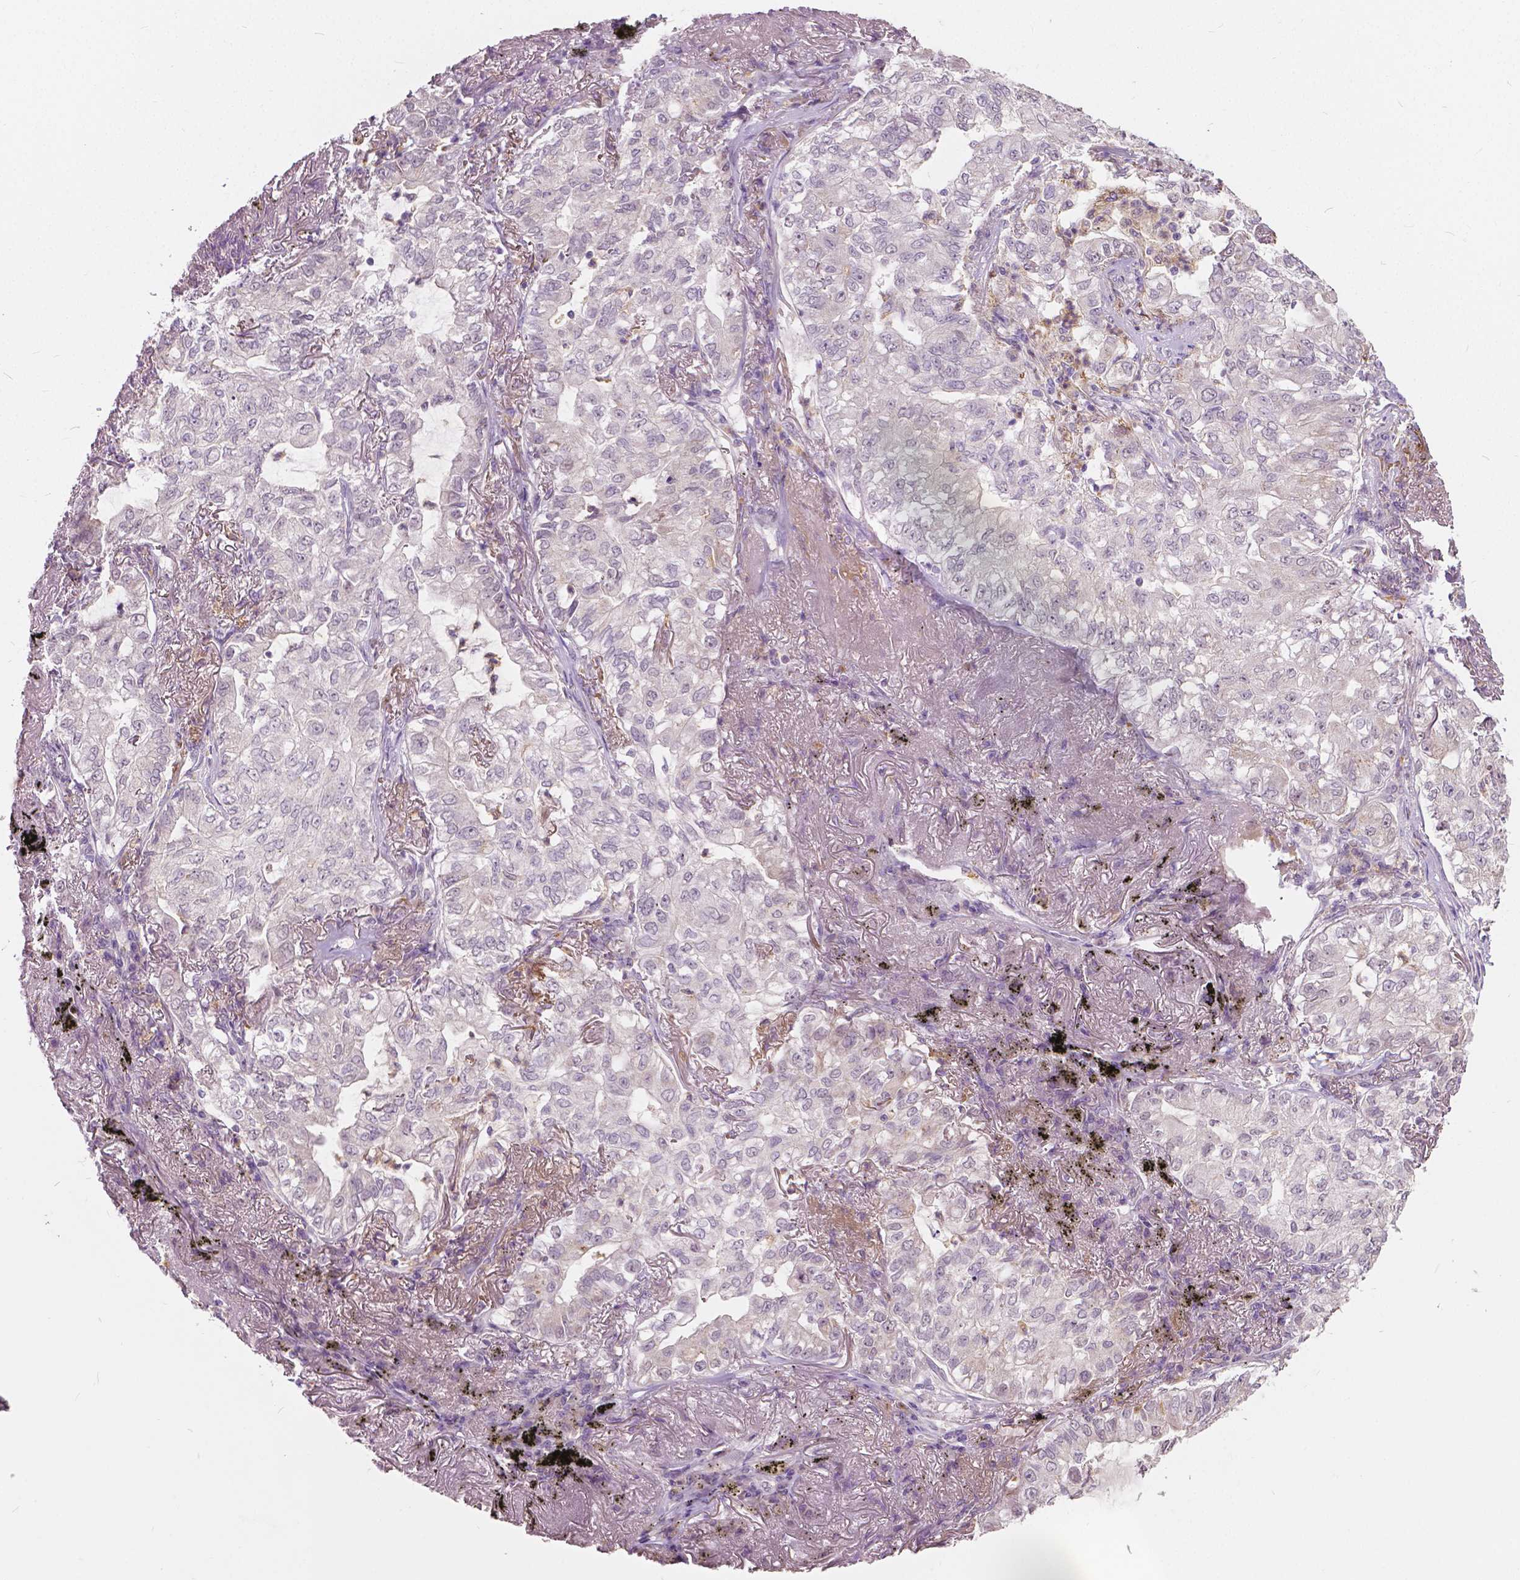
{"staining": {"intensity": "negative", "quantity": "none", "location": "none"}, "tissue": "lung cancer", "cell_type": "Tumor cells", "image_type": "cancer", "snomed": [{"axis": "morphology", "description": "Adenocarcinoma, NOS"}, {"axis": "topography", "description": "Lung"}], "caption": "IHC micrograph of human lung cancer (adenocarcinoma) stained for a protein (brown), which demonstrates no staining in tumor cells.", "gene": "DLX6", "patient": {"sex": "female", "age": 73}}